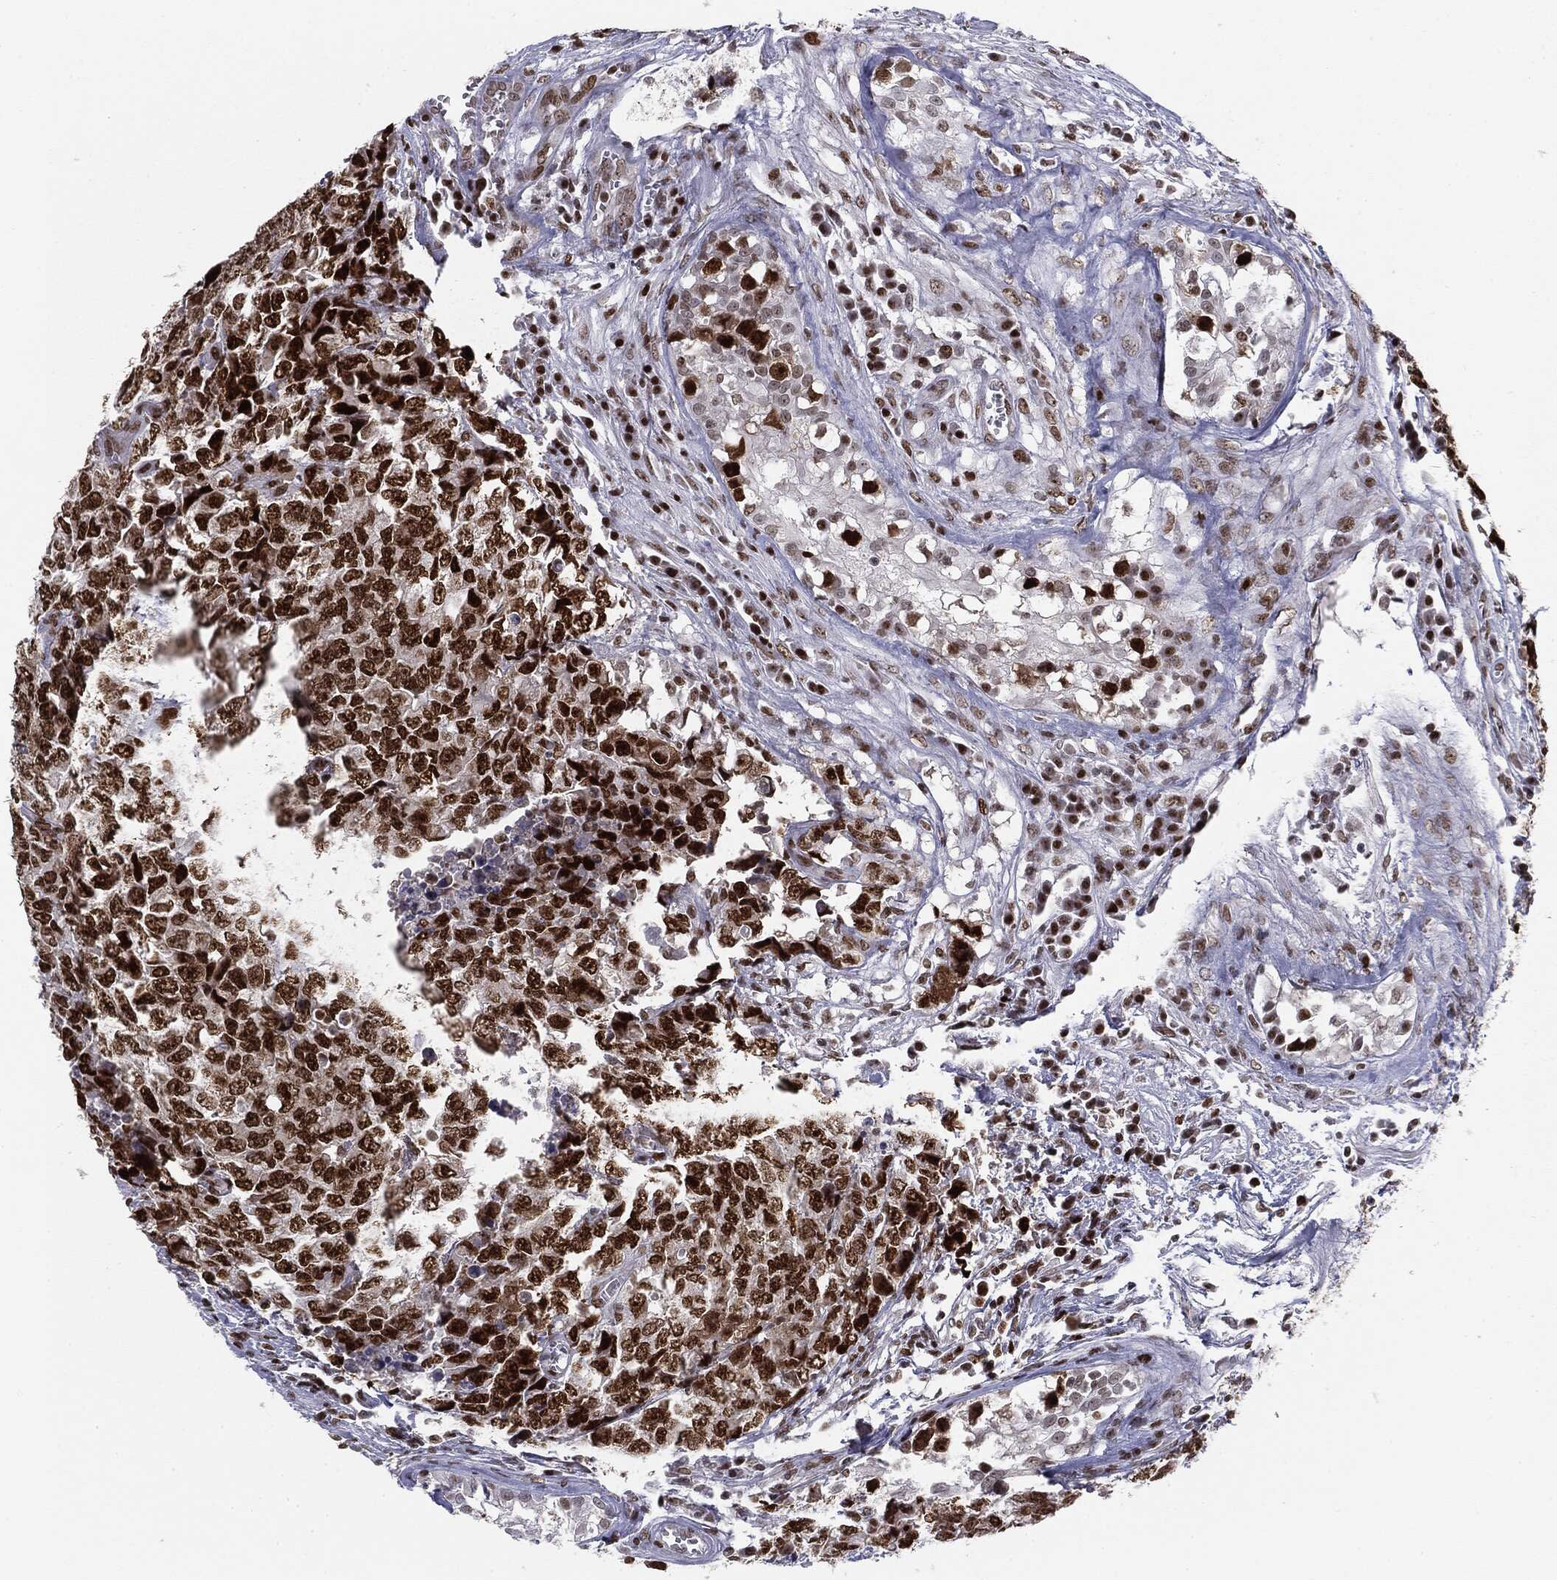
{"staining": {"intensity": "strong", "quantity": ">75%", "location": "nuclear"}, "tissue": "testis cancer", "cell_type": "Tumor cells", "image_type": "cancer", "snomed": [{"axis": "morphology", "description": "Carcinoma, Embryonal, NOS"}, {"axis": "topography", "description": "Testis"}], "caption": "An image of testis cancer stained for a protein reveals strong nuclear brown staining in tumor cells. Using DAB (3,3'-diaminobenzidine) (brown) and hematoxylin (blue) stains, captured at high magnification using brightfield microscopy.", "gene": "MDC1", "patient": {"sex": "male", "age": 23}}